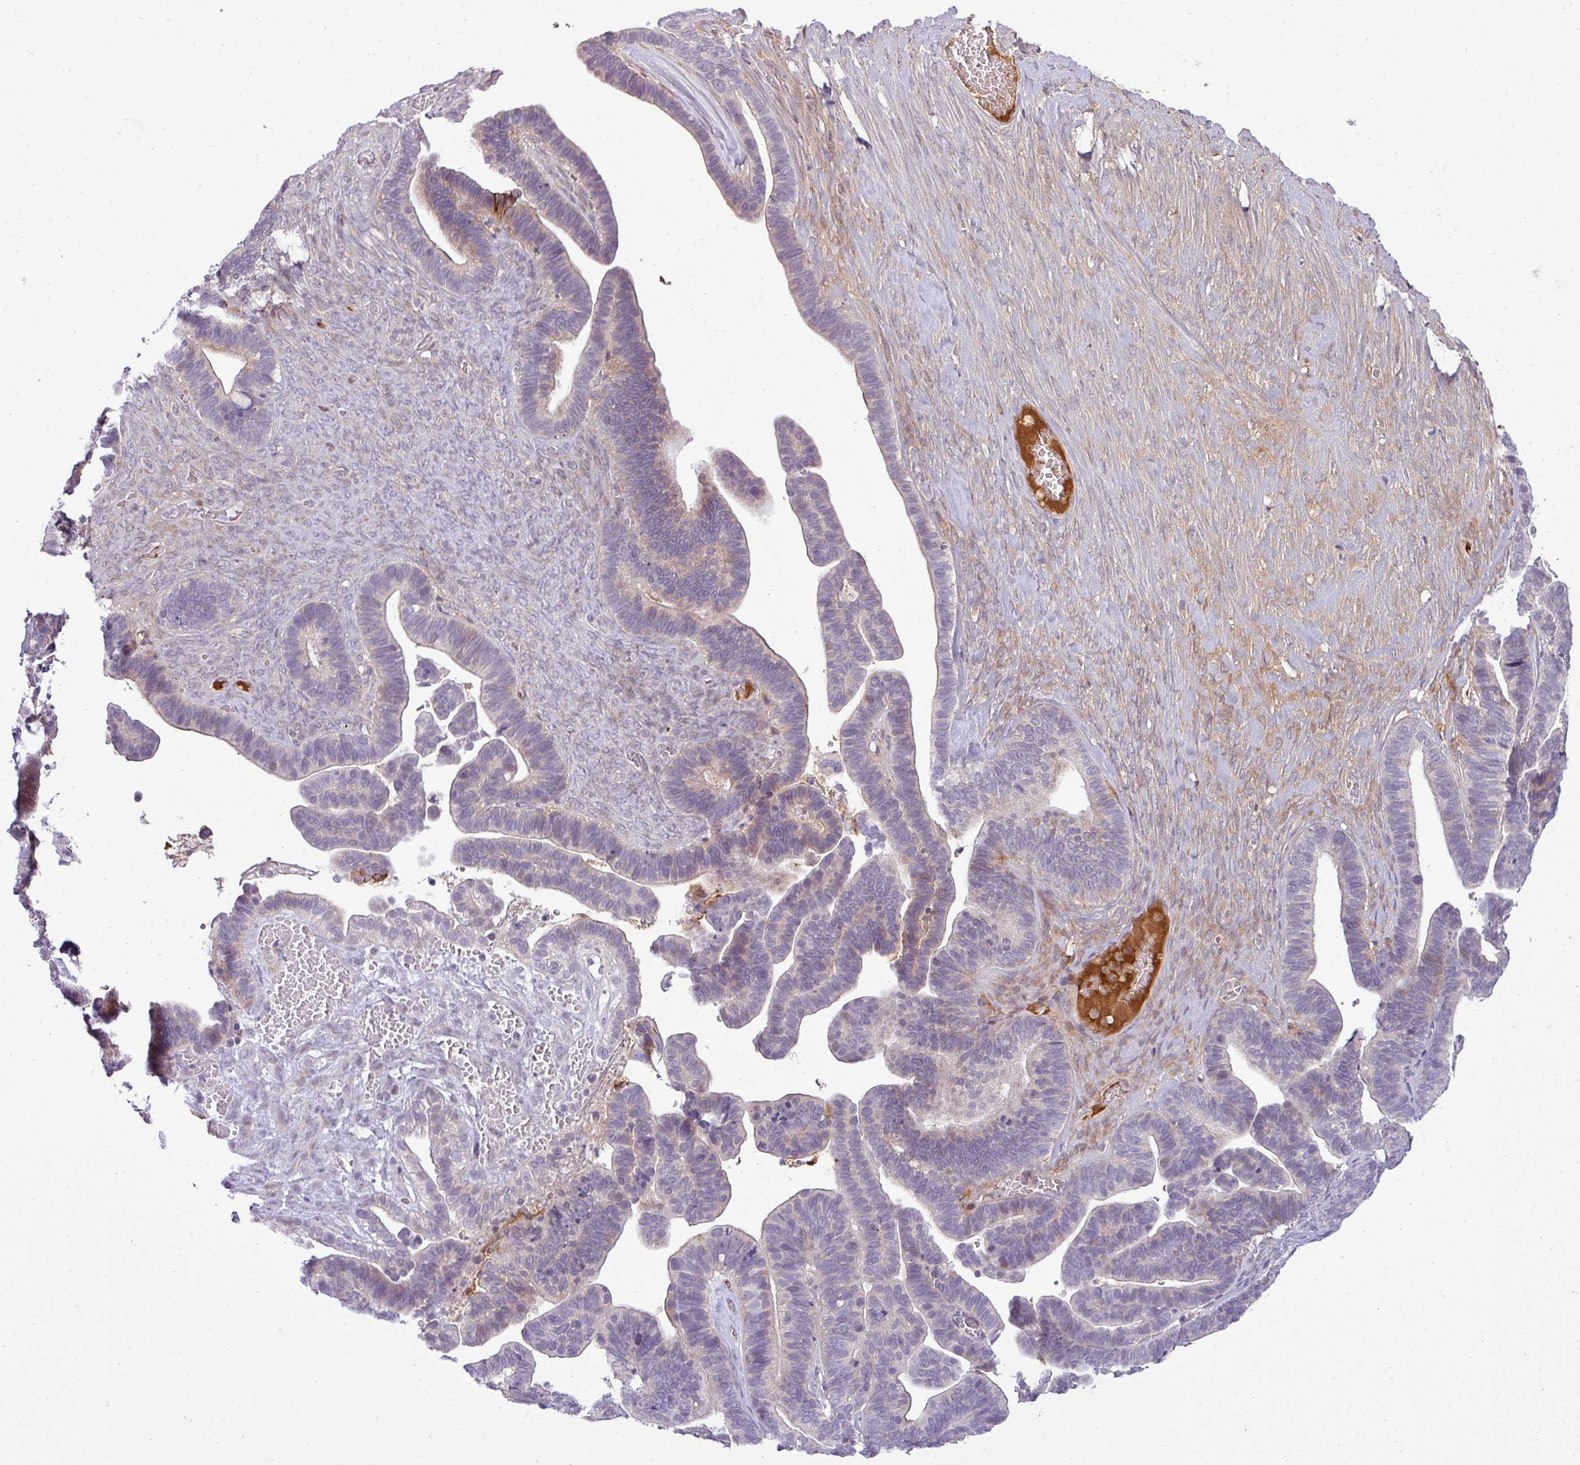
{"staining": {"intensity": "strong", "quantity": "<25%", "location": "cytoplasmic/membranous"}, "tissue": "ovarian cancer", "cell_type": "Tumor cells", "image_type": "cancer", "snomed": [{"axis": "morphology", "description": "Cystadenocarcinoma, serous, NOS"}, {"axis": "topography", "description": "Ovary"}], "caption": "IHC histopathology image of neoplastic tissue: human ovarian cancer (serous cystadenocarcinoma) stained using immunohistochemistry exhibits medium levels of strong protein expression localized specifically in the cytoplasmic/membranous of tumor cells, appearing as a cytoplasmic/membranous brown color.", "gene": "APOM", "patient": {"sex": "female", "age": 56}}